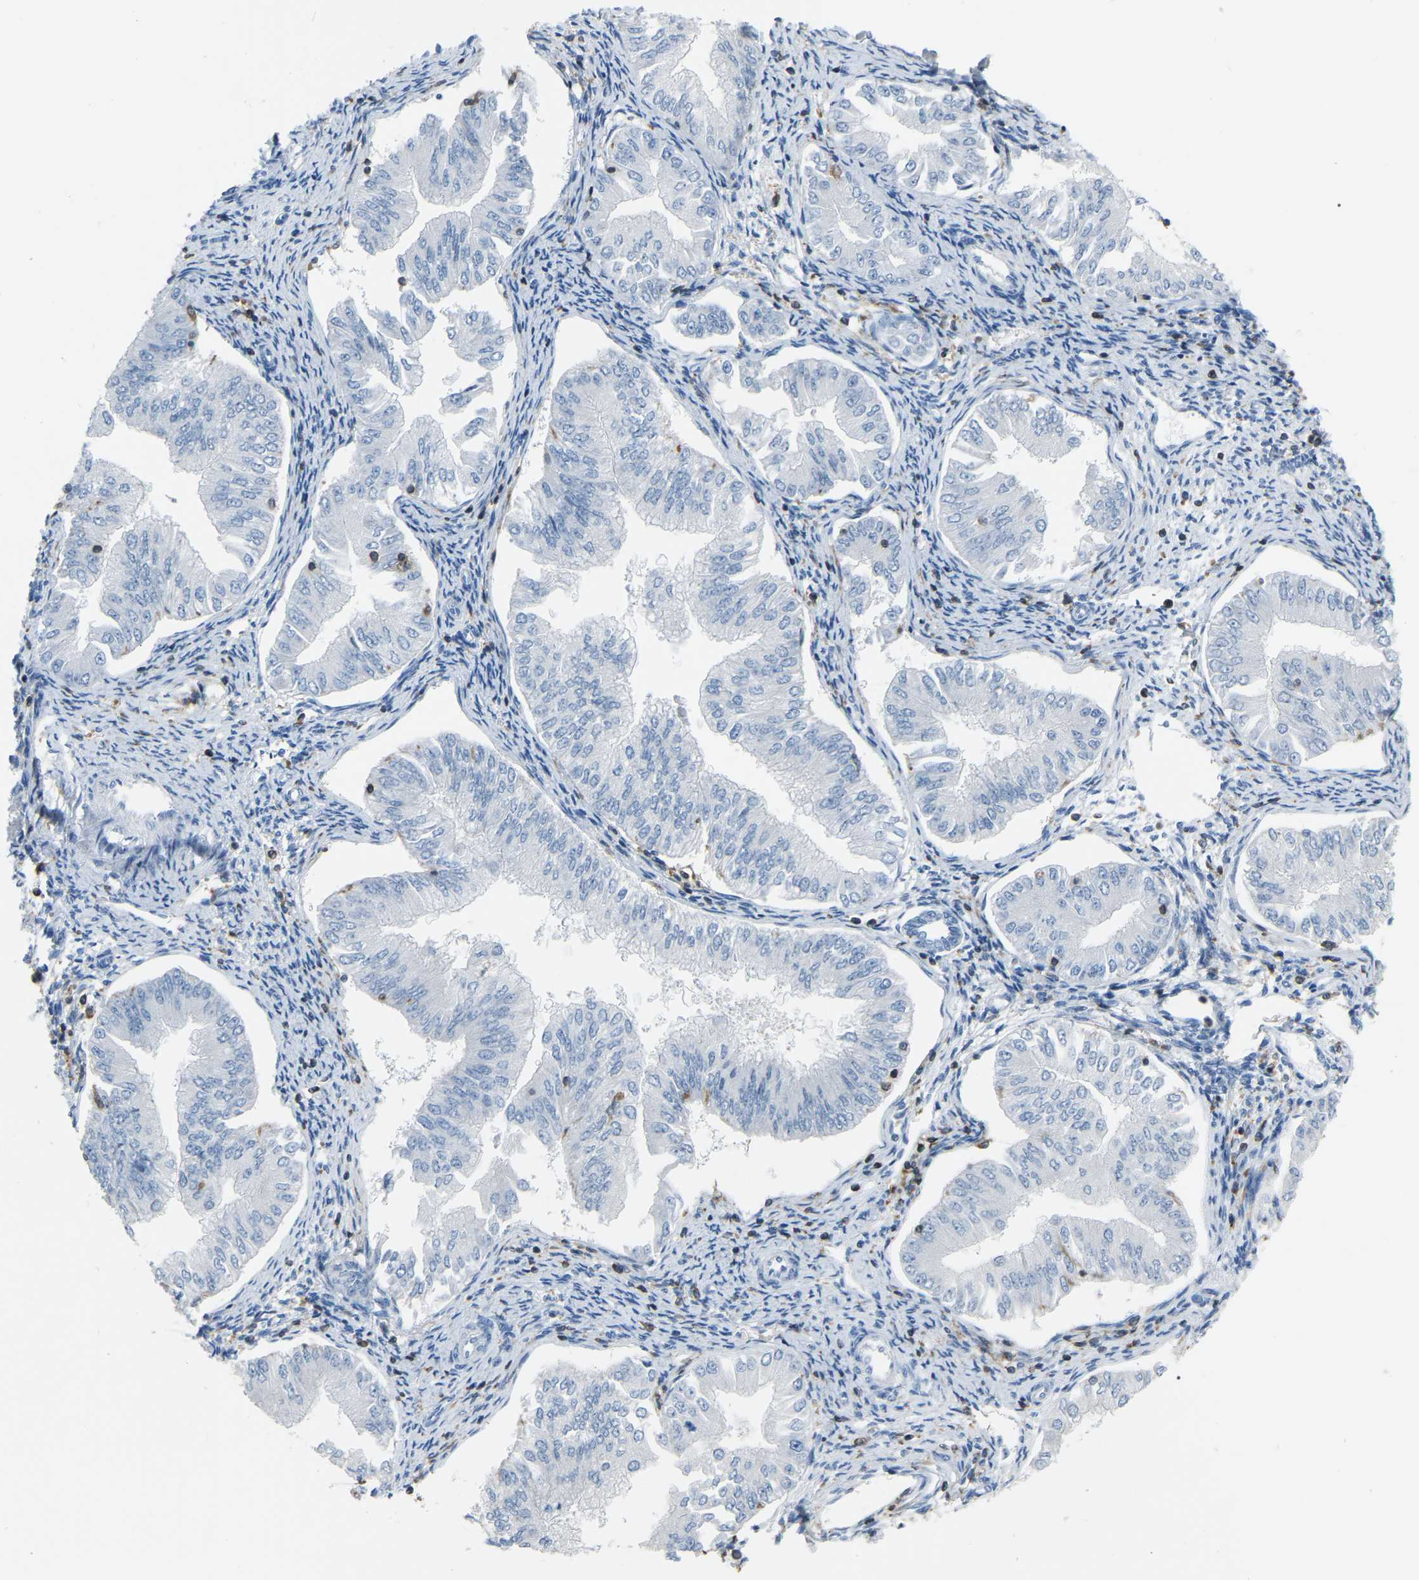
{"staining": {"intensity": "negative", "quantity": "none", "location": "none"}, "tissue": "endometrial cancer", "cell_type": "Tumor cells", "image_type": "cancer", "snomed": [{"axis": "morphology", "description": "Normal tissue, NOS"}, {"axis": "morphology", "description": "Adenocarcinoma, NOS"}, {"axis": "topography", "description": "Endometrium"}], "caption": "Tumor cells are negative for protein expression in human endometrial cancer.", "gene": "ARHGAP45", "patient": {"sex": "female", "age": 53}}